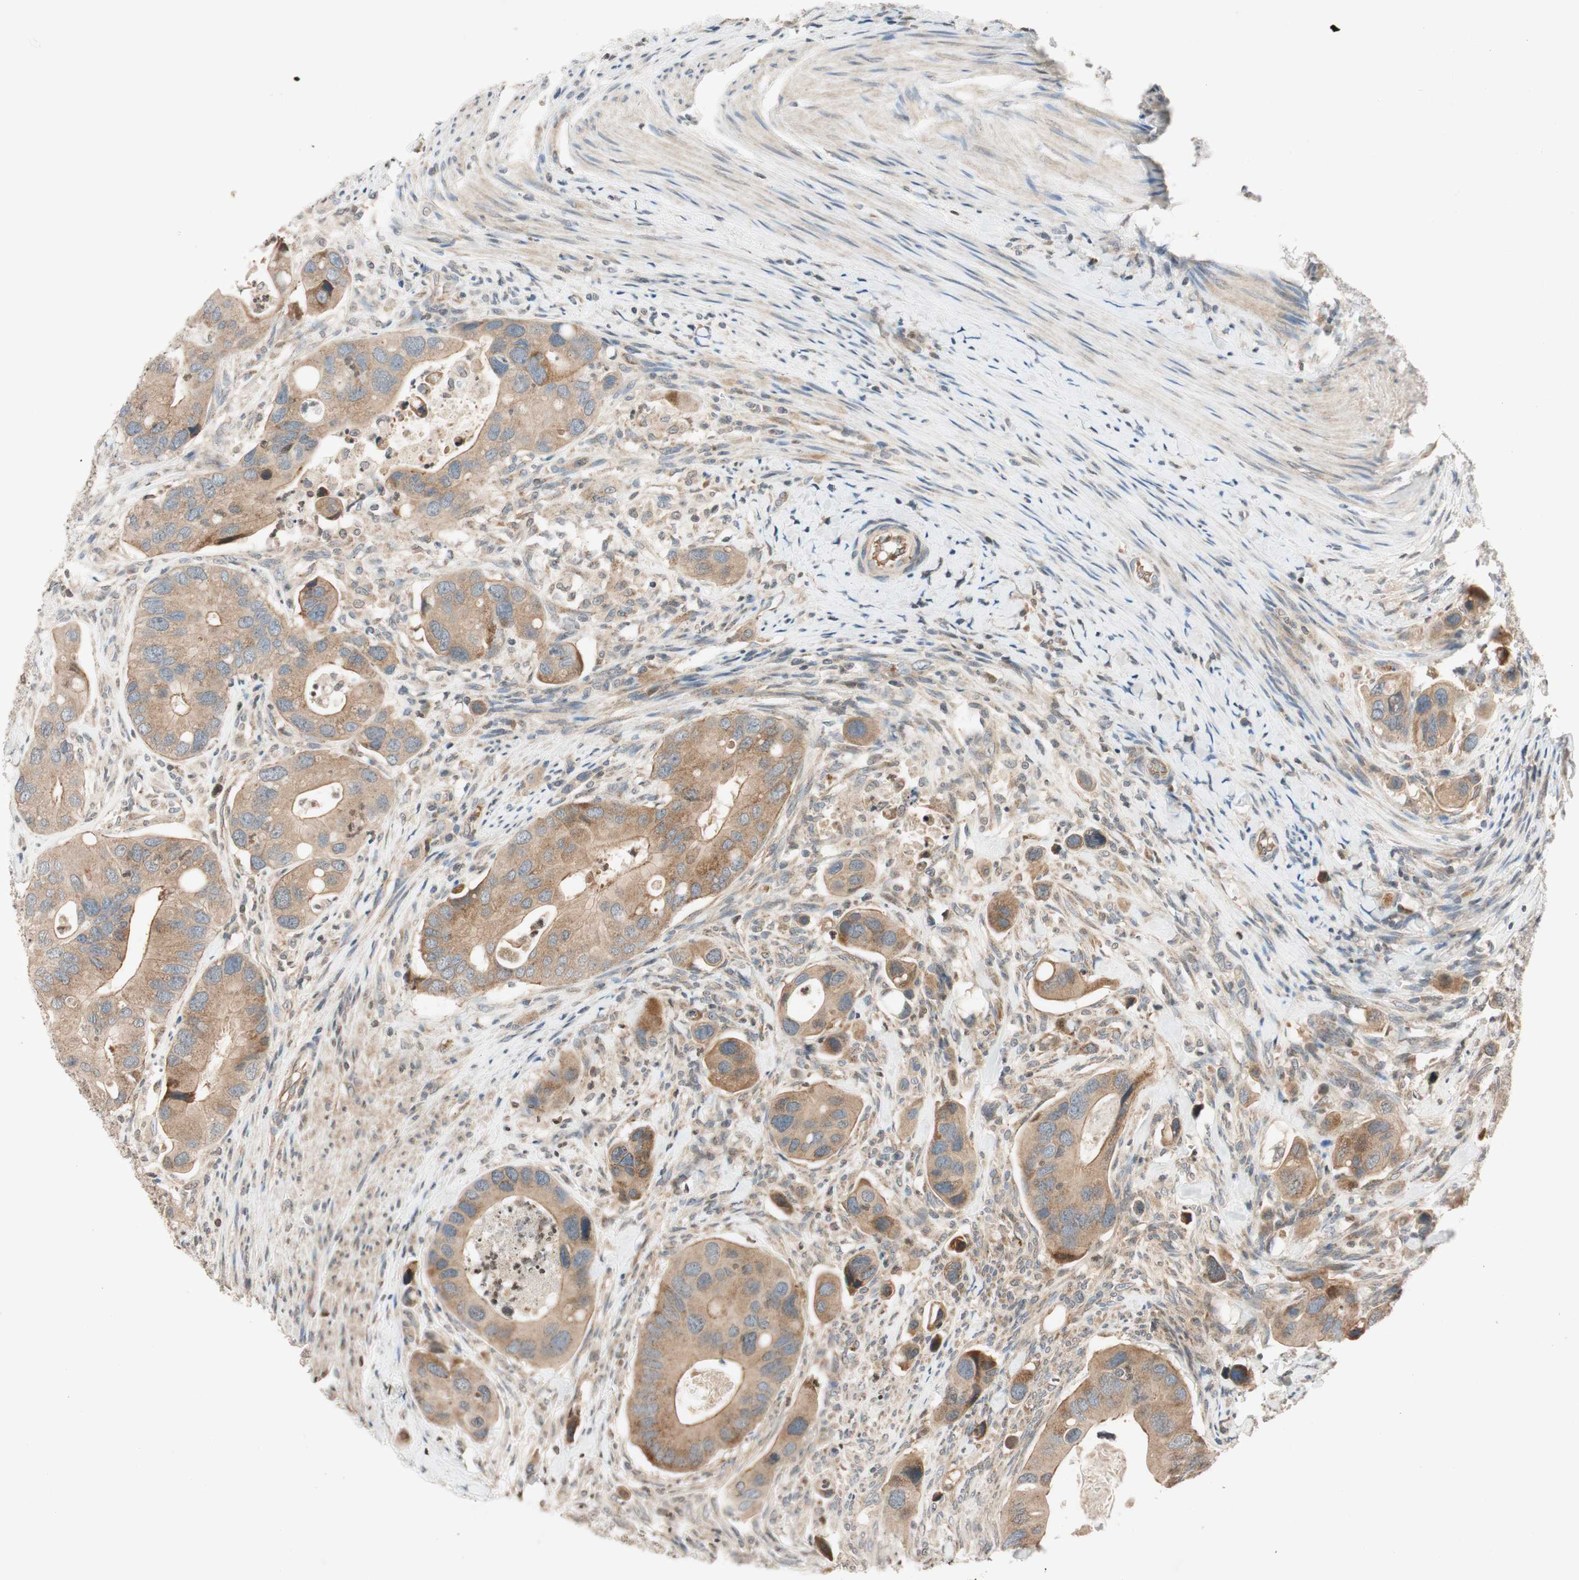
{"staining": {"intensity": "moderate", "quantity": ">75%", "location": "cytoplasmic/membranous"}, "tissue": "colorectal cancer", "cell_type": "Tumor cells", "image_type": "cancer", "snomed": [{"axis": "morphology", "description": "Adenocarcinoma, NOS"}, {"axis": "topography", "description": "Rectum"}], "caption": "A photomicrograph of colorectal cancer (adenocarcinoma) stained for a protein demonstrates moderate cytoplasmic/membranous brown staining in tumor cells.", "gene": "GCLM", "patient": {"sex": "female", "age": 57}}